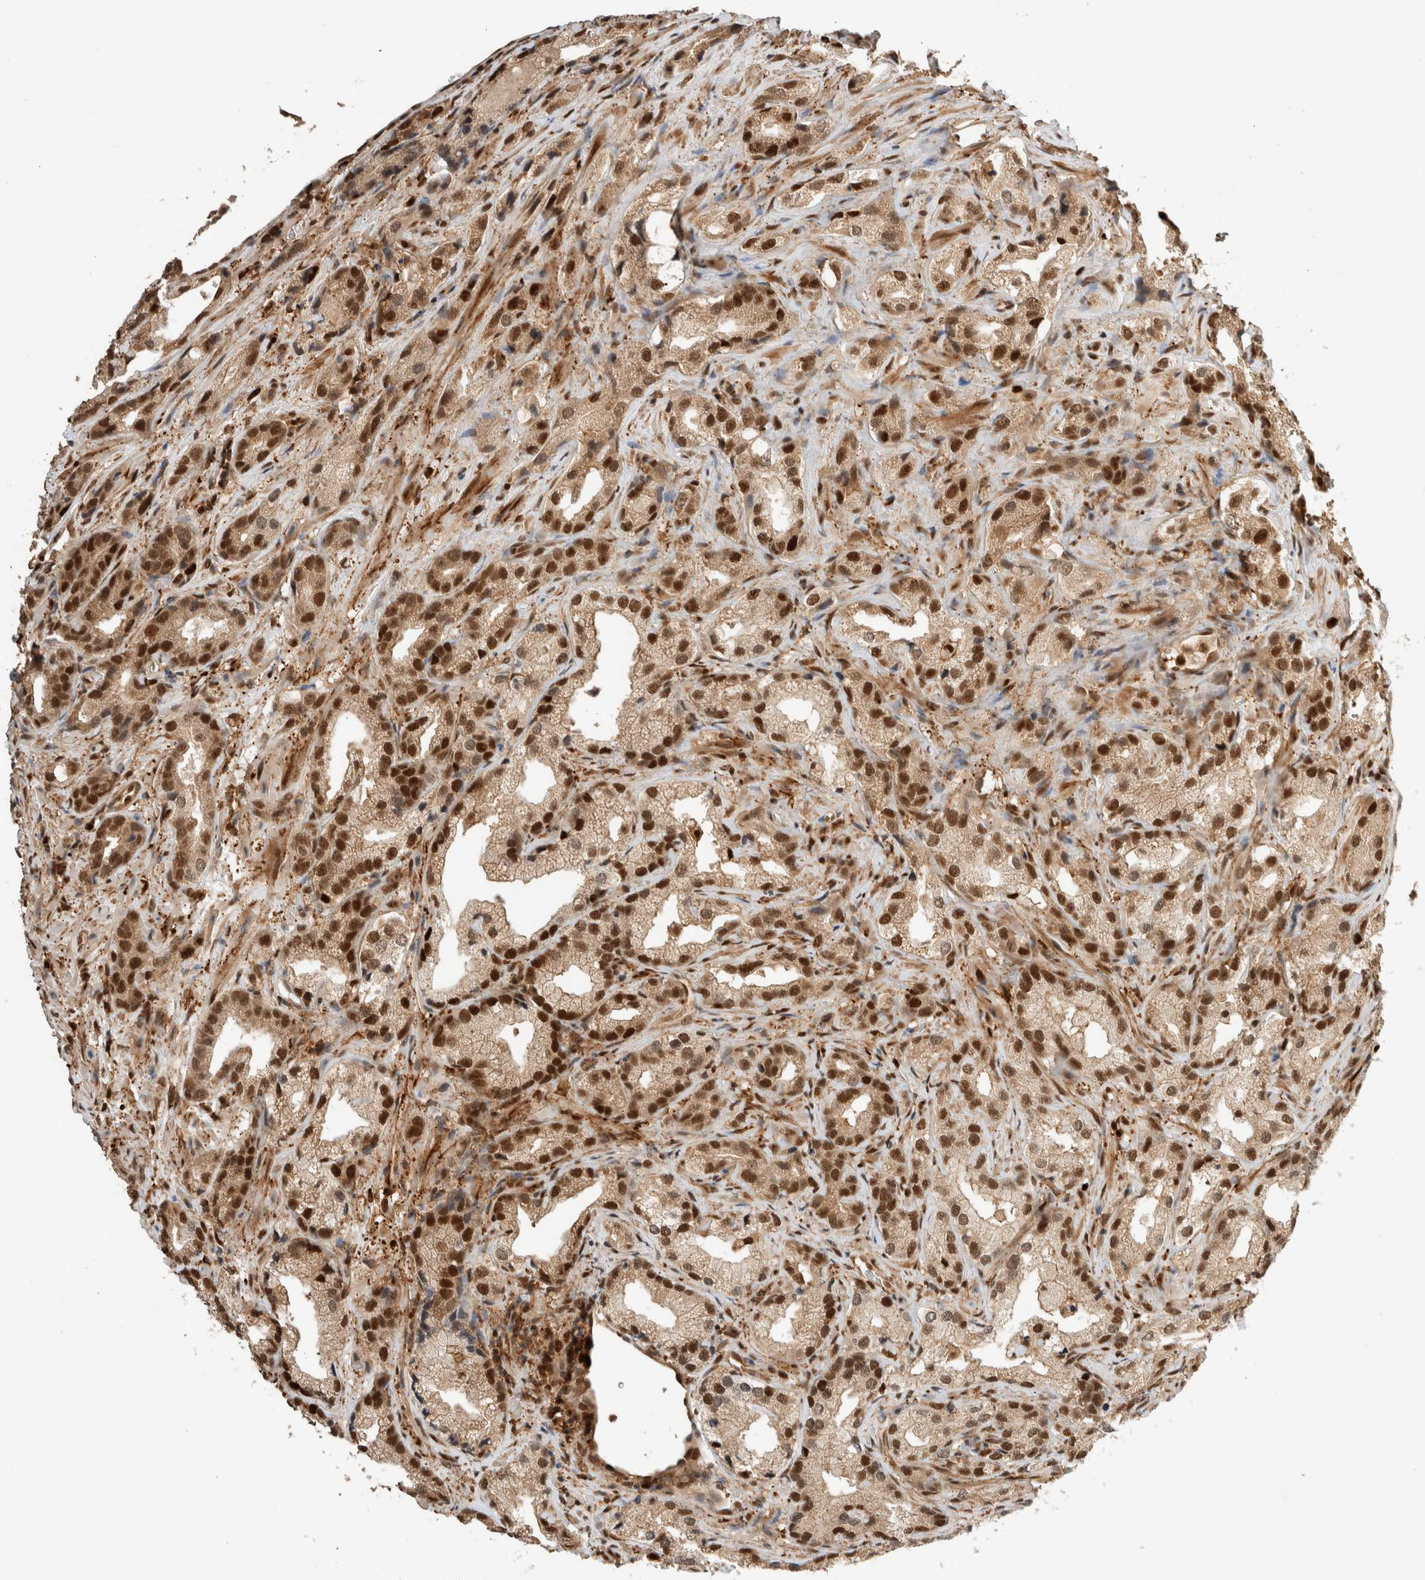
{"staining": {"intensity": "strong", "quantity": ">75%", "location": "cytoplasmic/membranous,nuclear"}, "tissue": "prostate cancer", "cell_type": "Tumor cells", "image_type": "cancer", "snomed": [{"axis": "morphology", "description": "Adenocarcinoma, High grade"}, {"axis": "topography", "description": "Prostate"}], "caption": "Brown immunohistochemical staining in human prostate high-grade adenocarcinoma demonstrates strong cytoplasmic/membranous and nuclear positivity in about >75% of tumor cells.", "gene": "SNRNP40", "patient": {"sex": "male", "age": 63}}